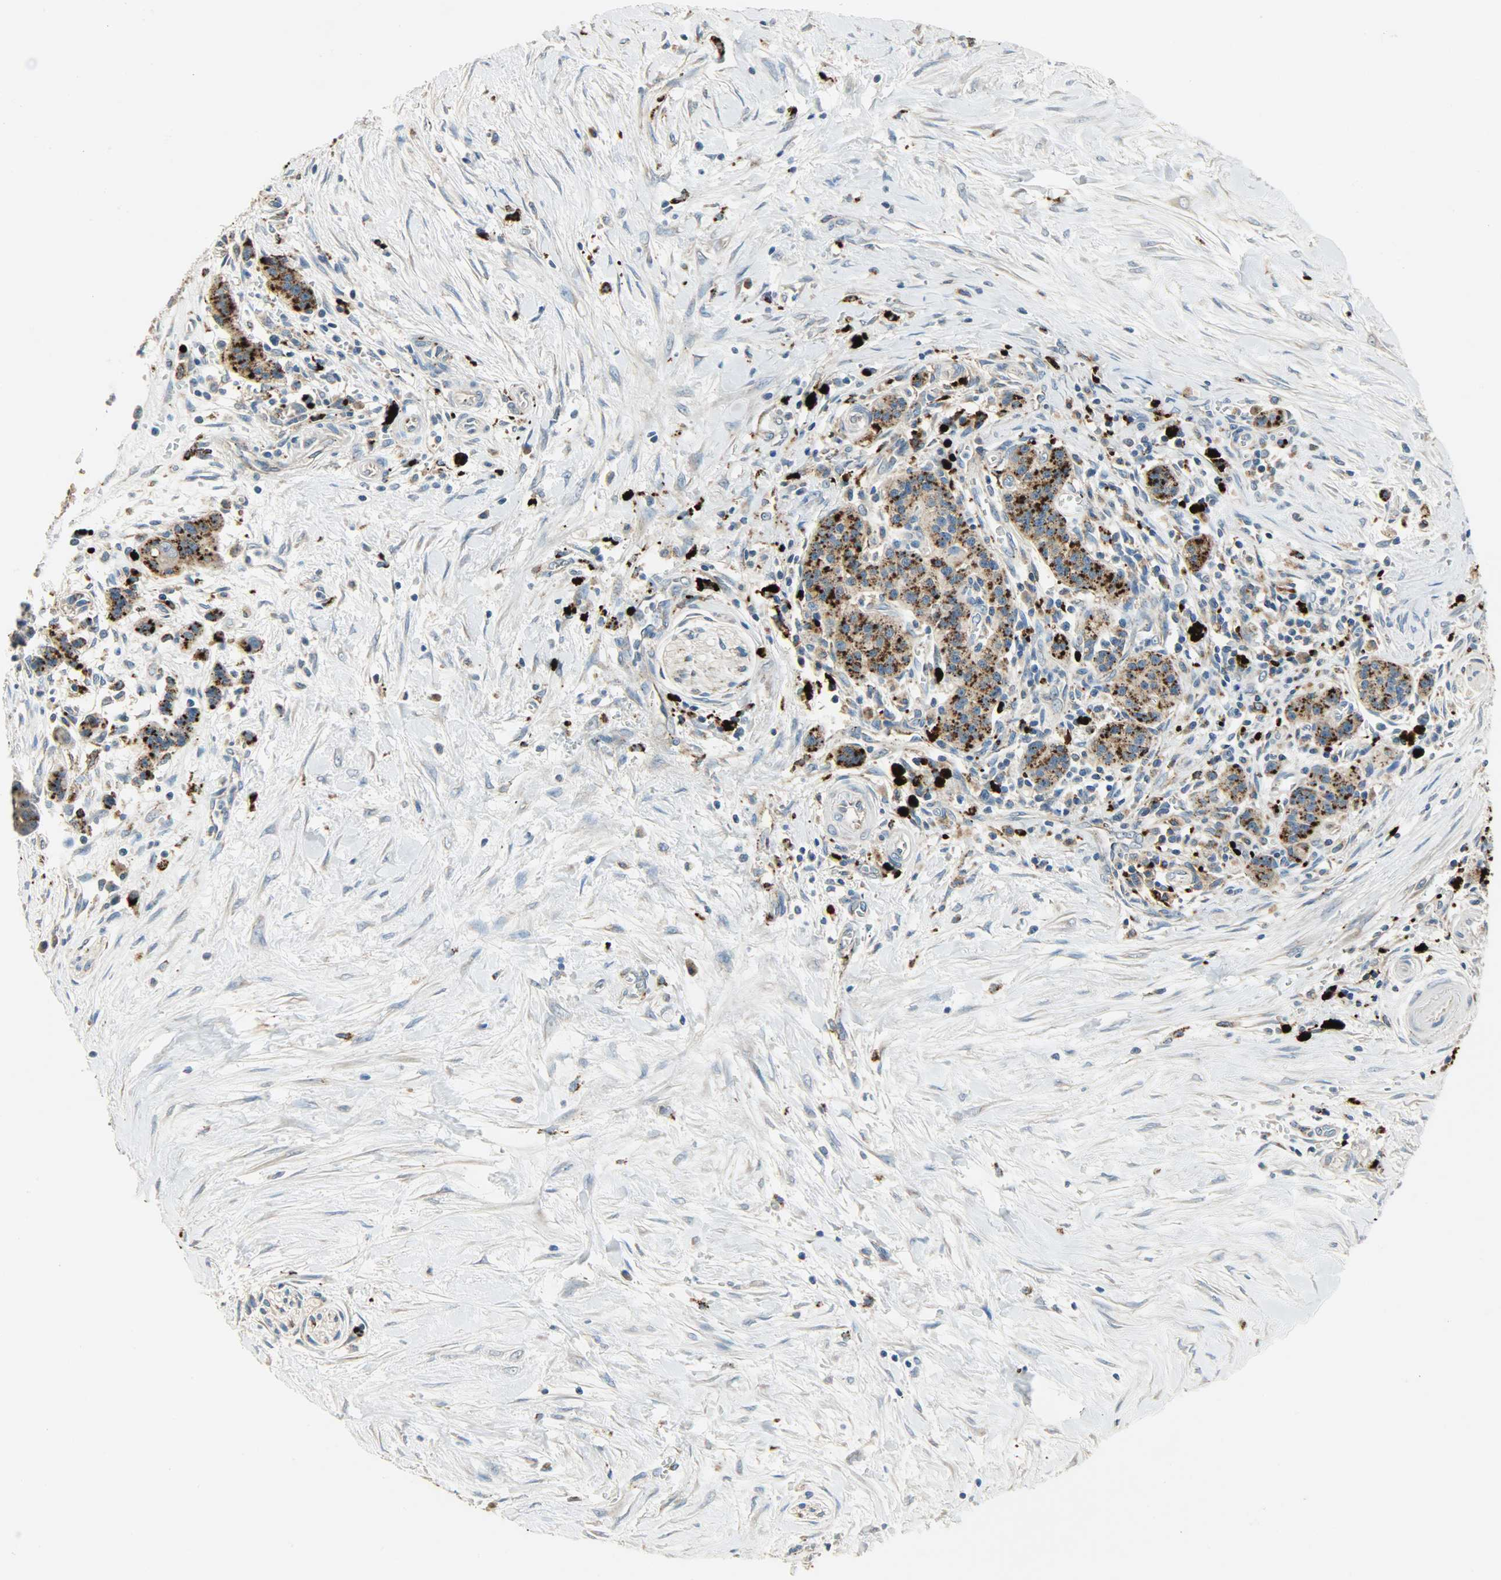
{"staining": {"intensity": "moderate", "quantity": "25%-75%", "location": "cytoplasmic/membranous"}, "tissue": "pancreatic cancer", "cell_type": "Tumor cells", "image_type": "cancer", "snomed": [{"axis": "morphology", "description": "Adenocarcinoma, NOS"}, {"axis": "topography", "description": "Pancreas"}], "caption": "Pancreatic cancer (adenocarcinoma) stained with a protein marker reveals moderate staining in tumor cells.", "gene": "ASAH1", "patient": {"sex": "male", "age": 59}}